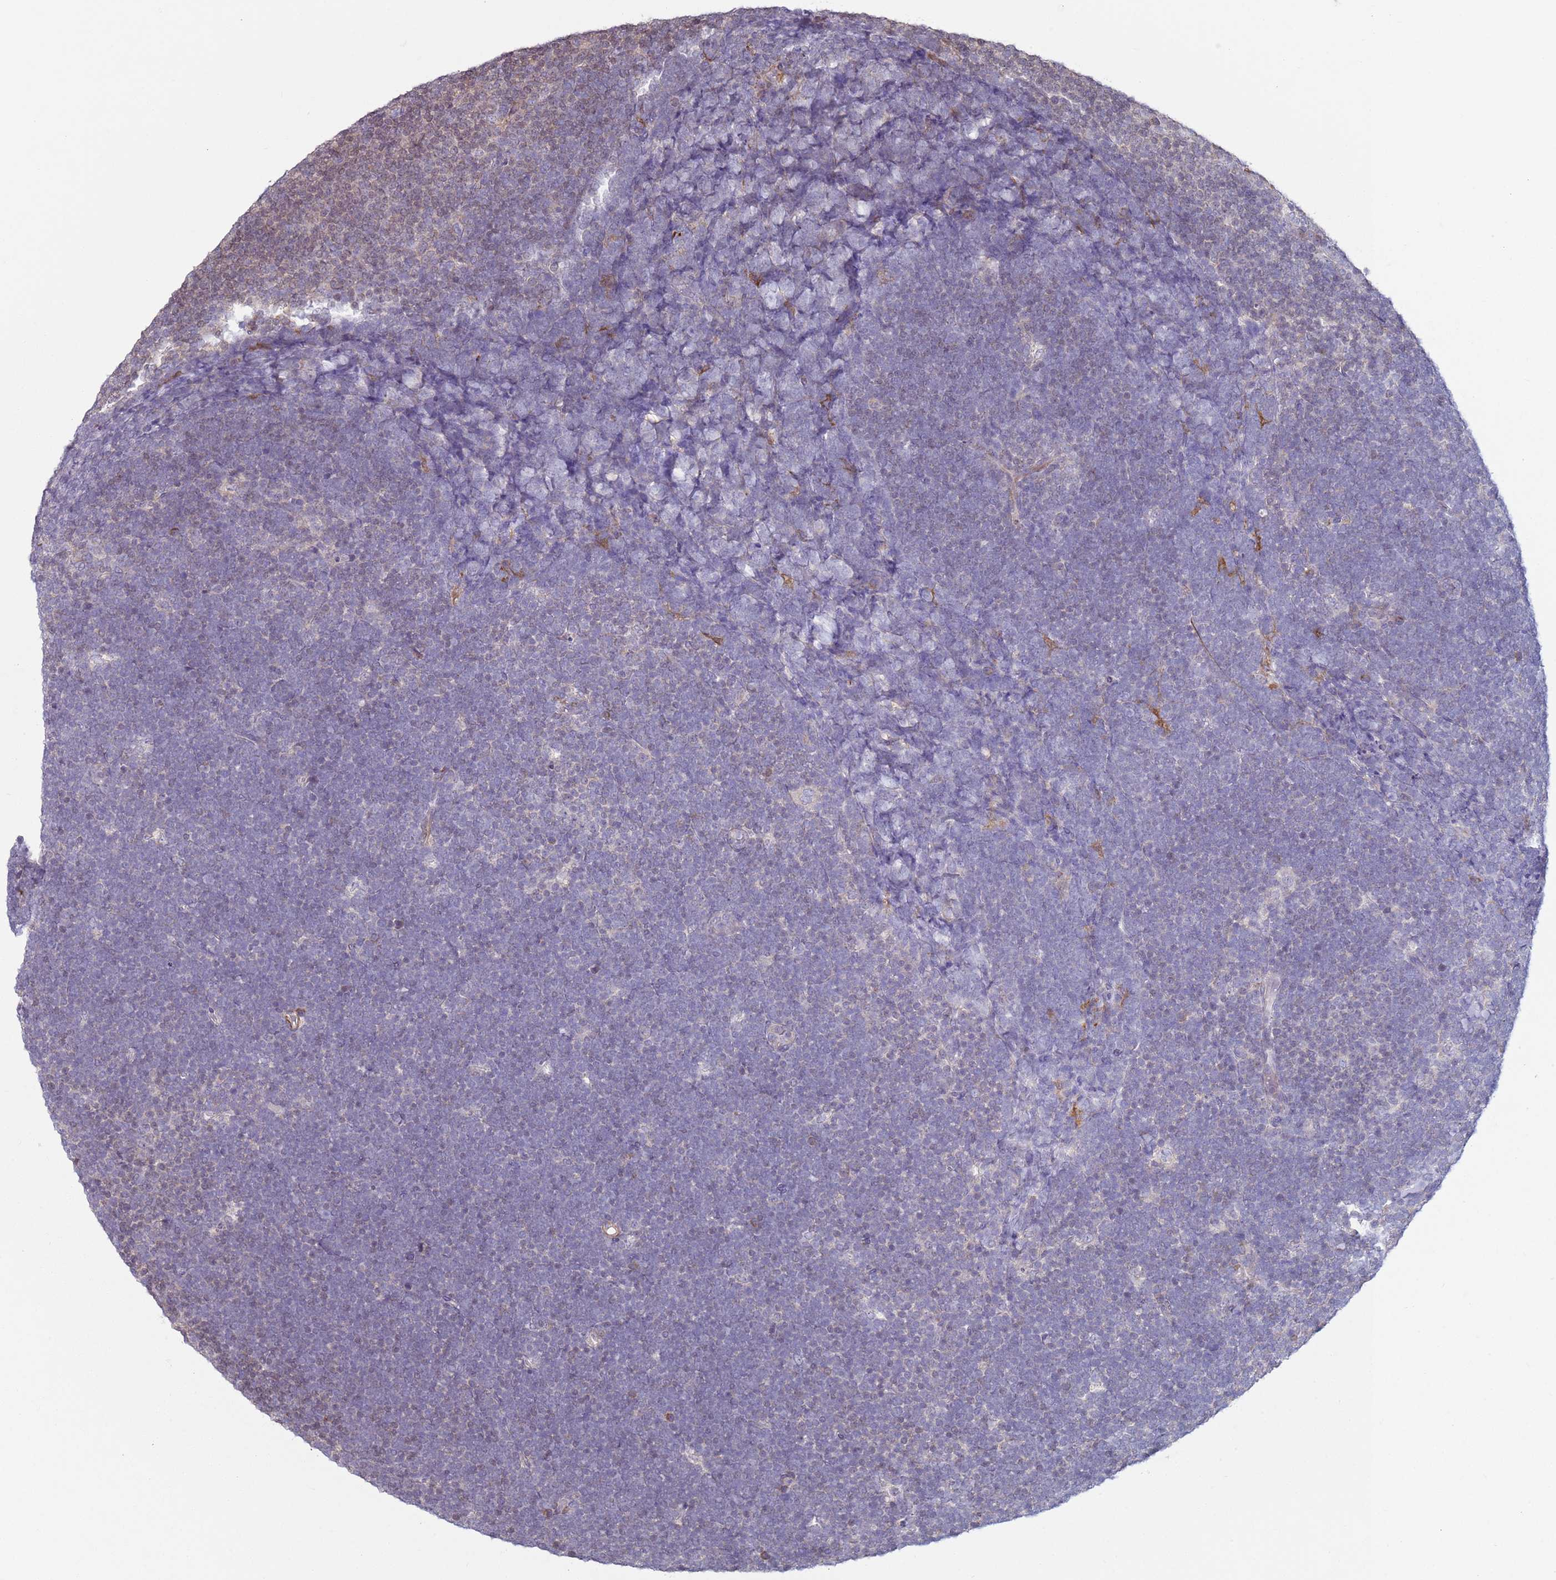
{"staining": {"intensity": "negative", "quantity": "none", "location": "none"}, "tissue": "lymphoma", "cell_type": "Tumor cells", "image_type": "cancer", "snomed": [{"axis": "morphology", "description": "Malignant lymphoma, non-Hodgkin's type, High grade"}, {"axis": "topography", "description": "Lymph node"}], "caption": "A histopathology image of lymphoma stained for a protein displays no brown staining in tumor cells. (DAB immunohistochemistry (IHC), high magnification).", "gene": "SNAPC4", "patient": {"sex": "male", "age": 13}}